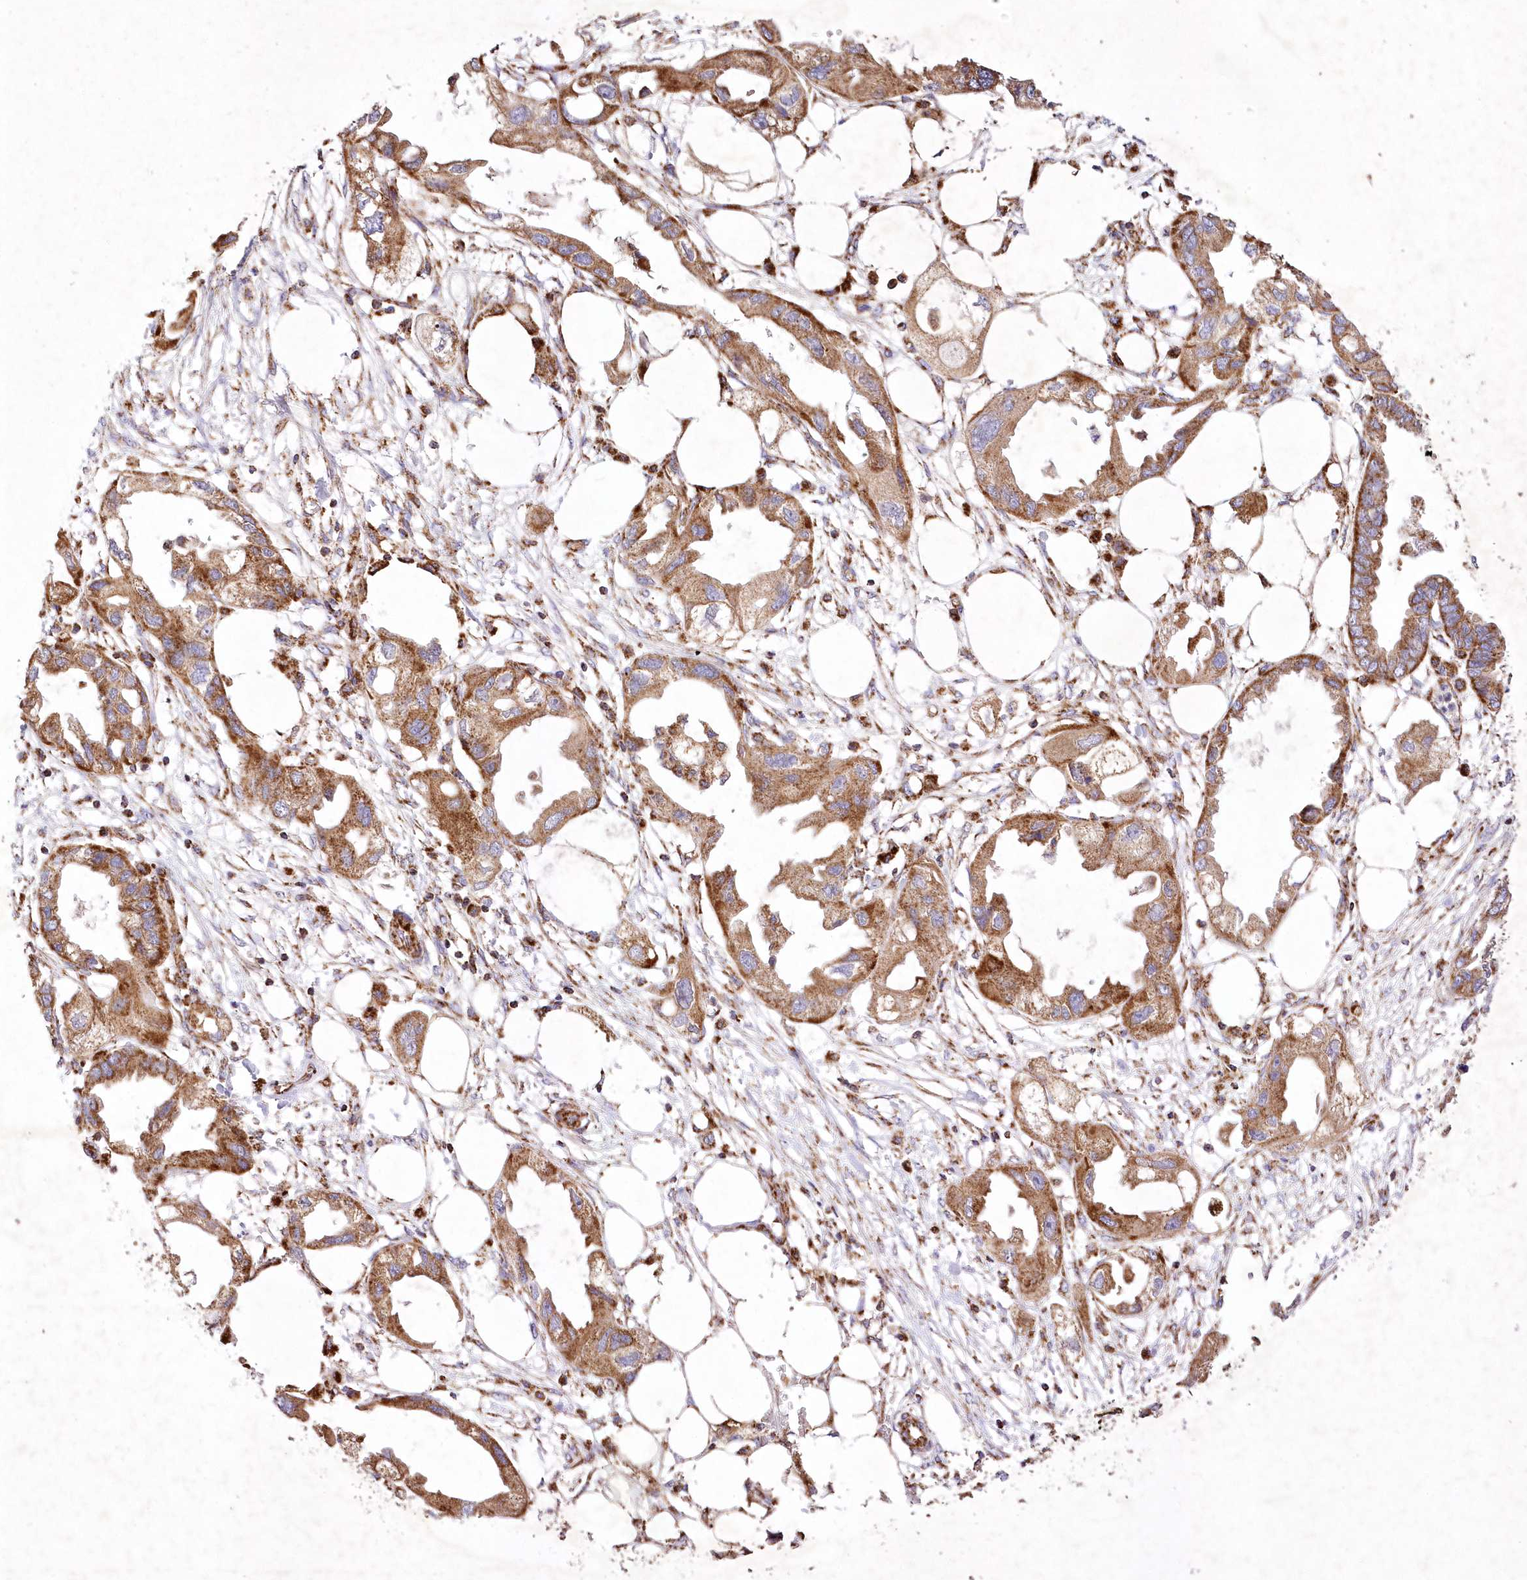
{"staining": {"intensity": "strong", "quantity": ">75%", "location": "cytoplasmic/membranous"}, "tissue": "endometrial cancer", "cell_type": "Tumor cells", "image_type": "cancer", "snomed": [{"axis": "morphology", "description": "Adenocarcinoma, NOS"}, {"axis": "morphology", "description": "Adenocarcinoma, metastatic, NOS"}, {"axis": "topography", "description": "Adipose tissue"}, {"axis": "topography", "description": "Endometrium"}], "caption": "DAB (3,3'-diaminobenzidine) immunohistochemical staining of endometrial adenocarcinoma displays strong cytoplasmic/membranous protein expression in approximately >75% of tumor cells. Nuclei are stained in blue.", "gene": "ASNSD1", "patient": {"sex": "female", "age": 67}}